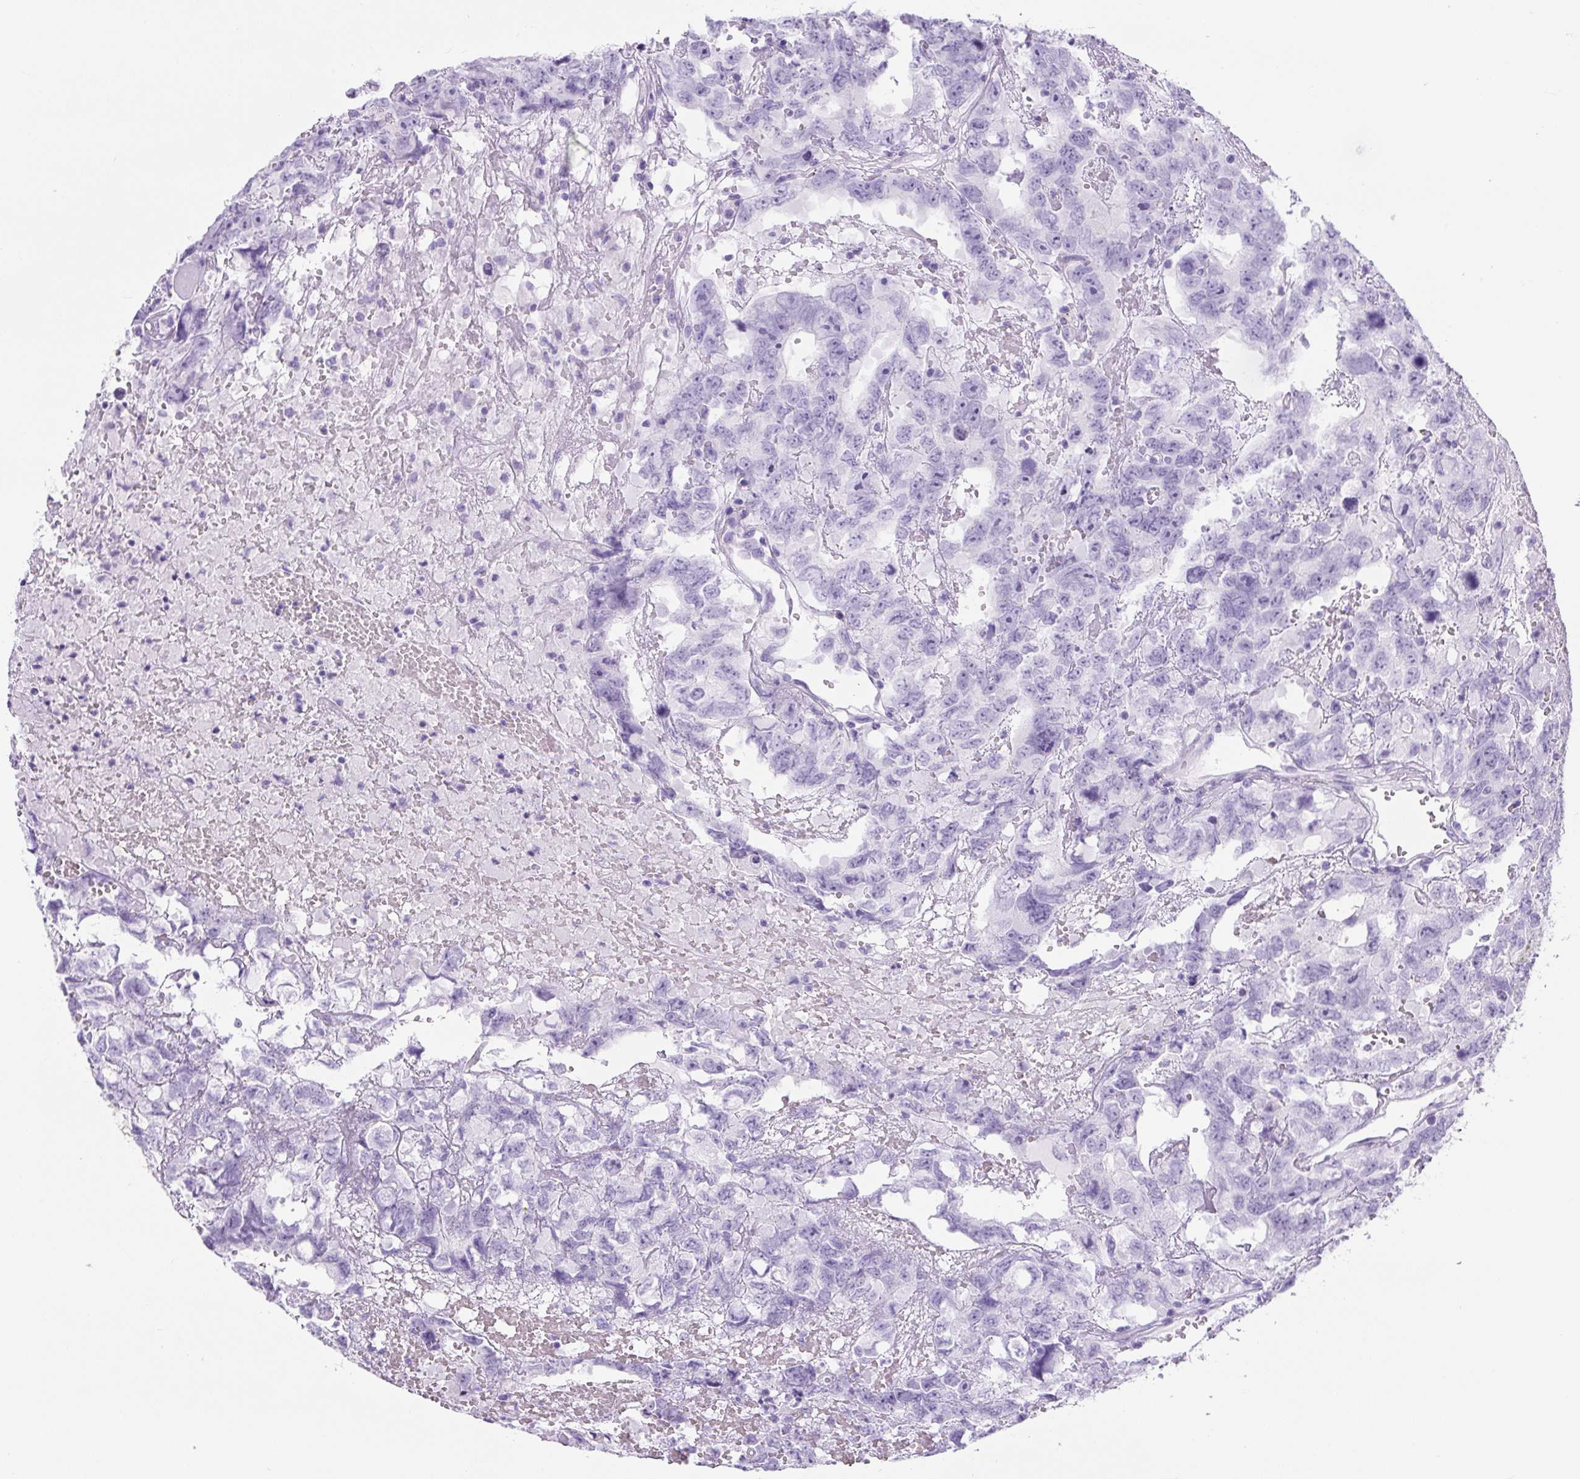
{"staining": {"intensity": "negative", "quantity": "none", "location": "none"}, "tissue": "testis cancer", "cell_type": "Tumor cells", "image_type": "cancer", "snomed": [{"axis": "morphology", "description": "Carcinoma, Embryonal, NOS"}, {"axis": "topography", "description": "Testis"}], "caption": "DAB immunohistochemical staining of human testis cancer reveals no significant staining in tumor cells.", "gene": "UBL3", "patient": {"sex": "male", "age": 45}}